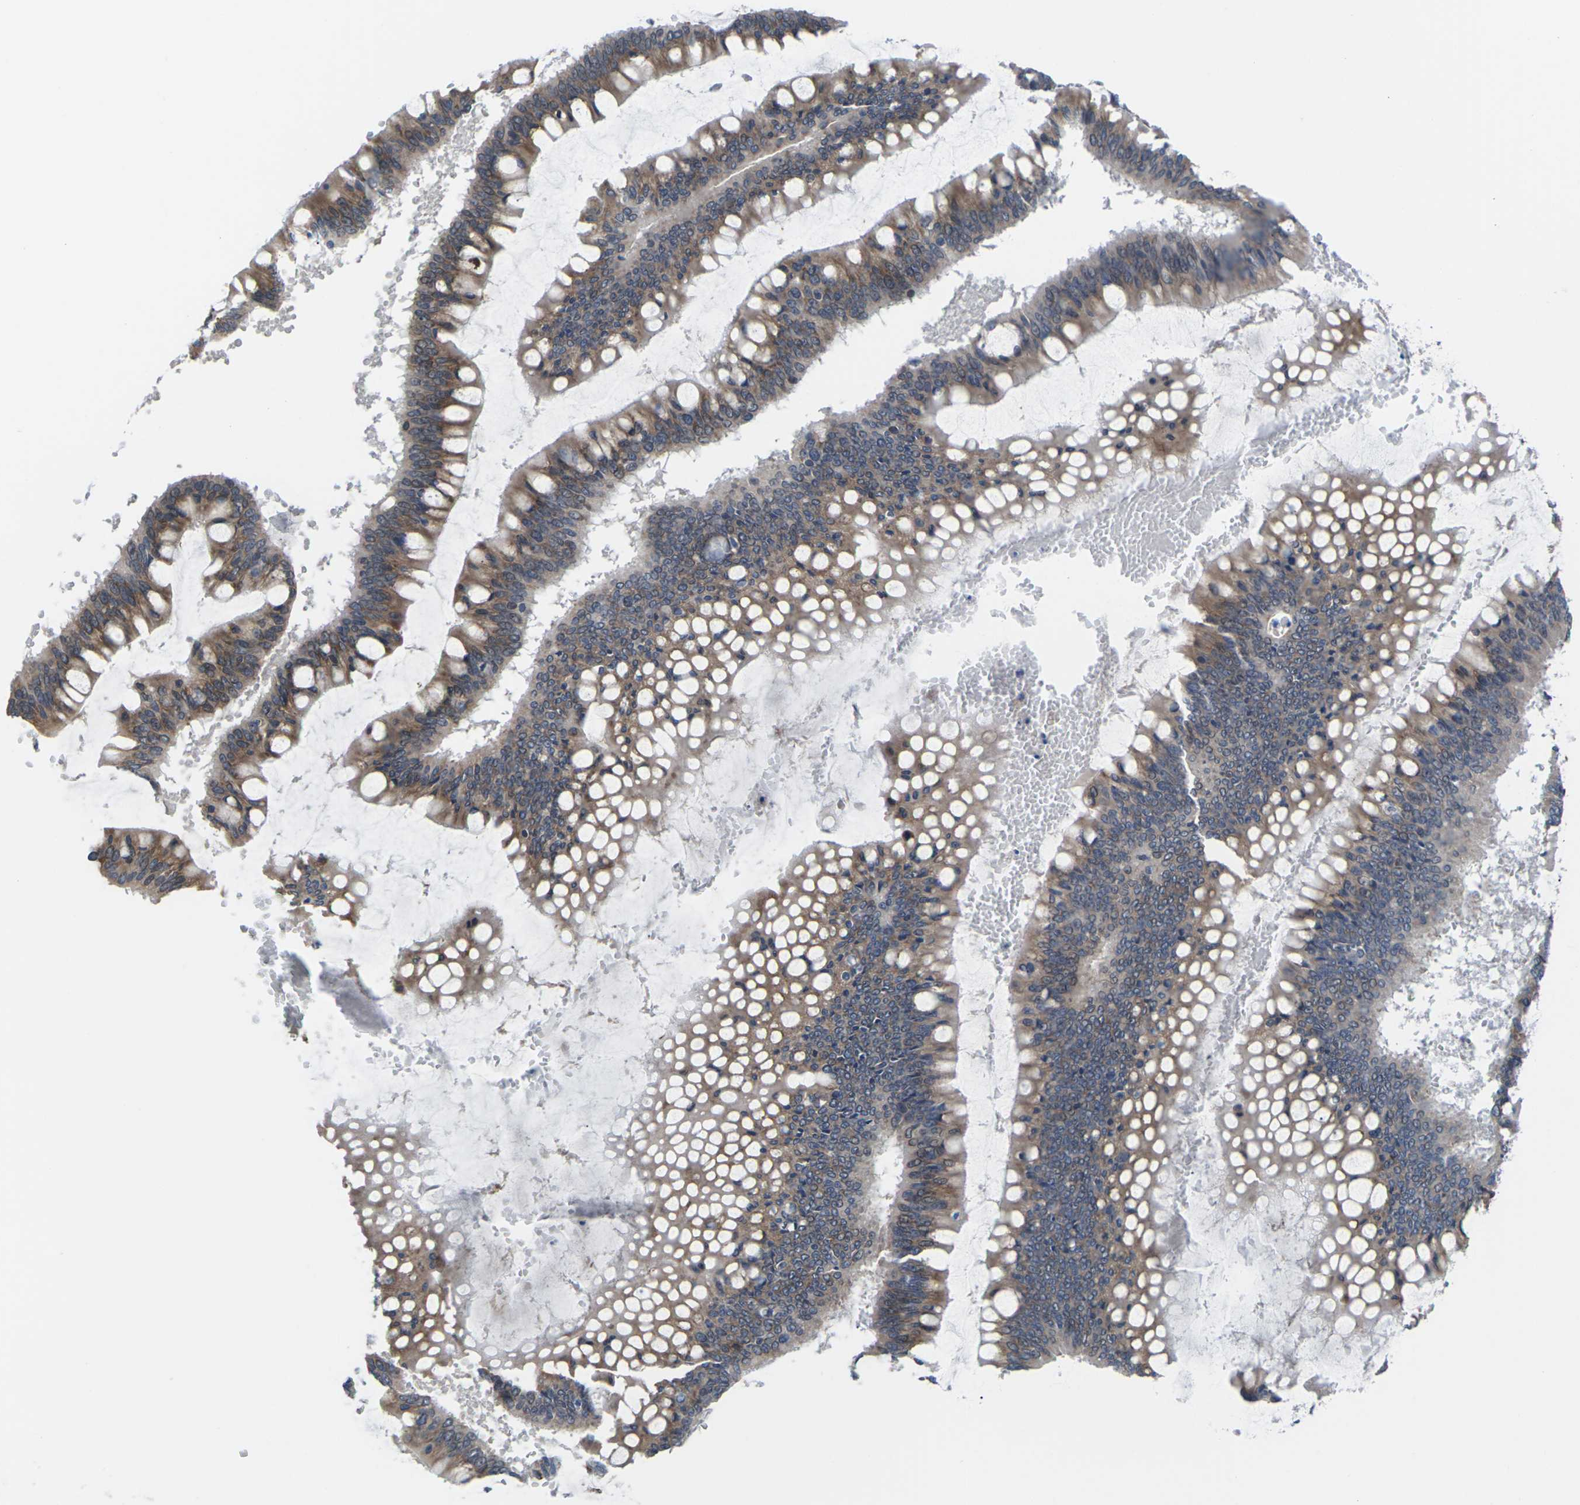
{"staining": {"intensity": "moderate", "quantity": ">75%", "location": "cytoplasmic/membranous"}, "tissue": "ovarian cancer", "cell_type": "Tumor cells", "image_type": "cancer", "snomed": [{"axis": "morphology", "description": "Cystadenocarcinoma, mucinous, NOS"}, {"axis": "topography", "description": "Ovary"}], "caption": "An image showing moderate cytoplasmic/membranous expression in approximately >75% of tumor cells in ovarian cancer, as visualized by brown immunohistochemical staining.", "gene": "PDZK1IP1", "patient": {"sex": "female", "age": 73}}